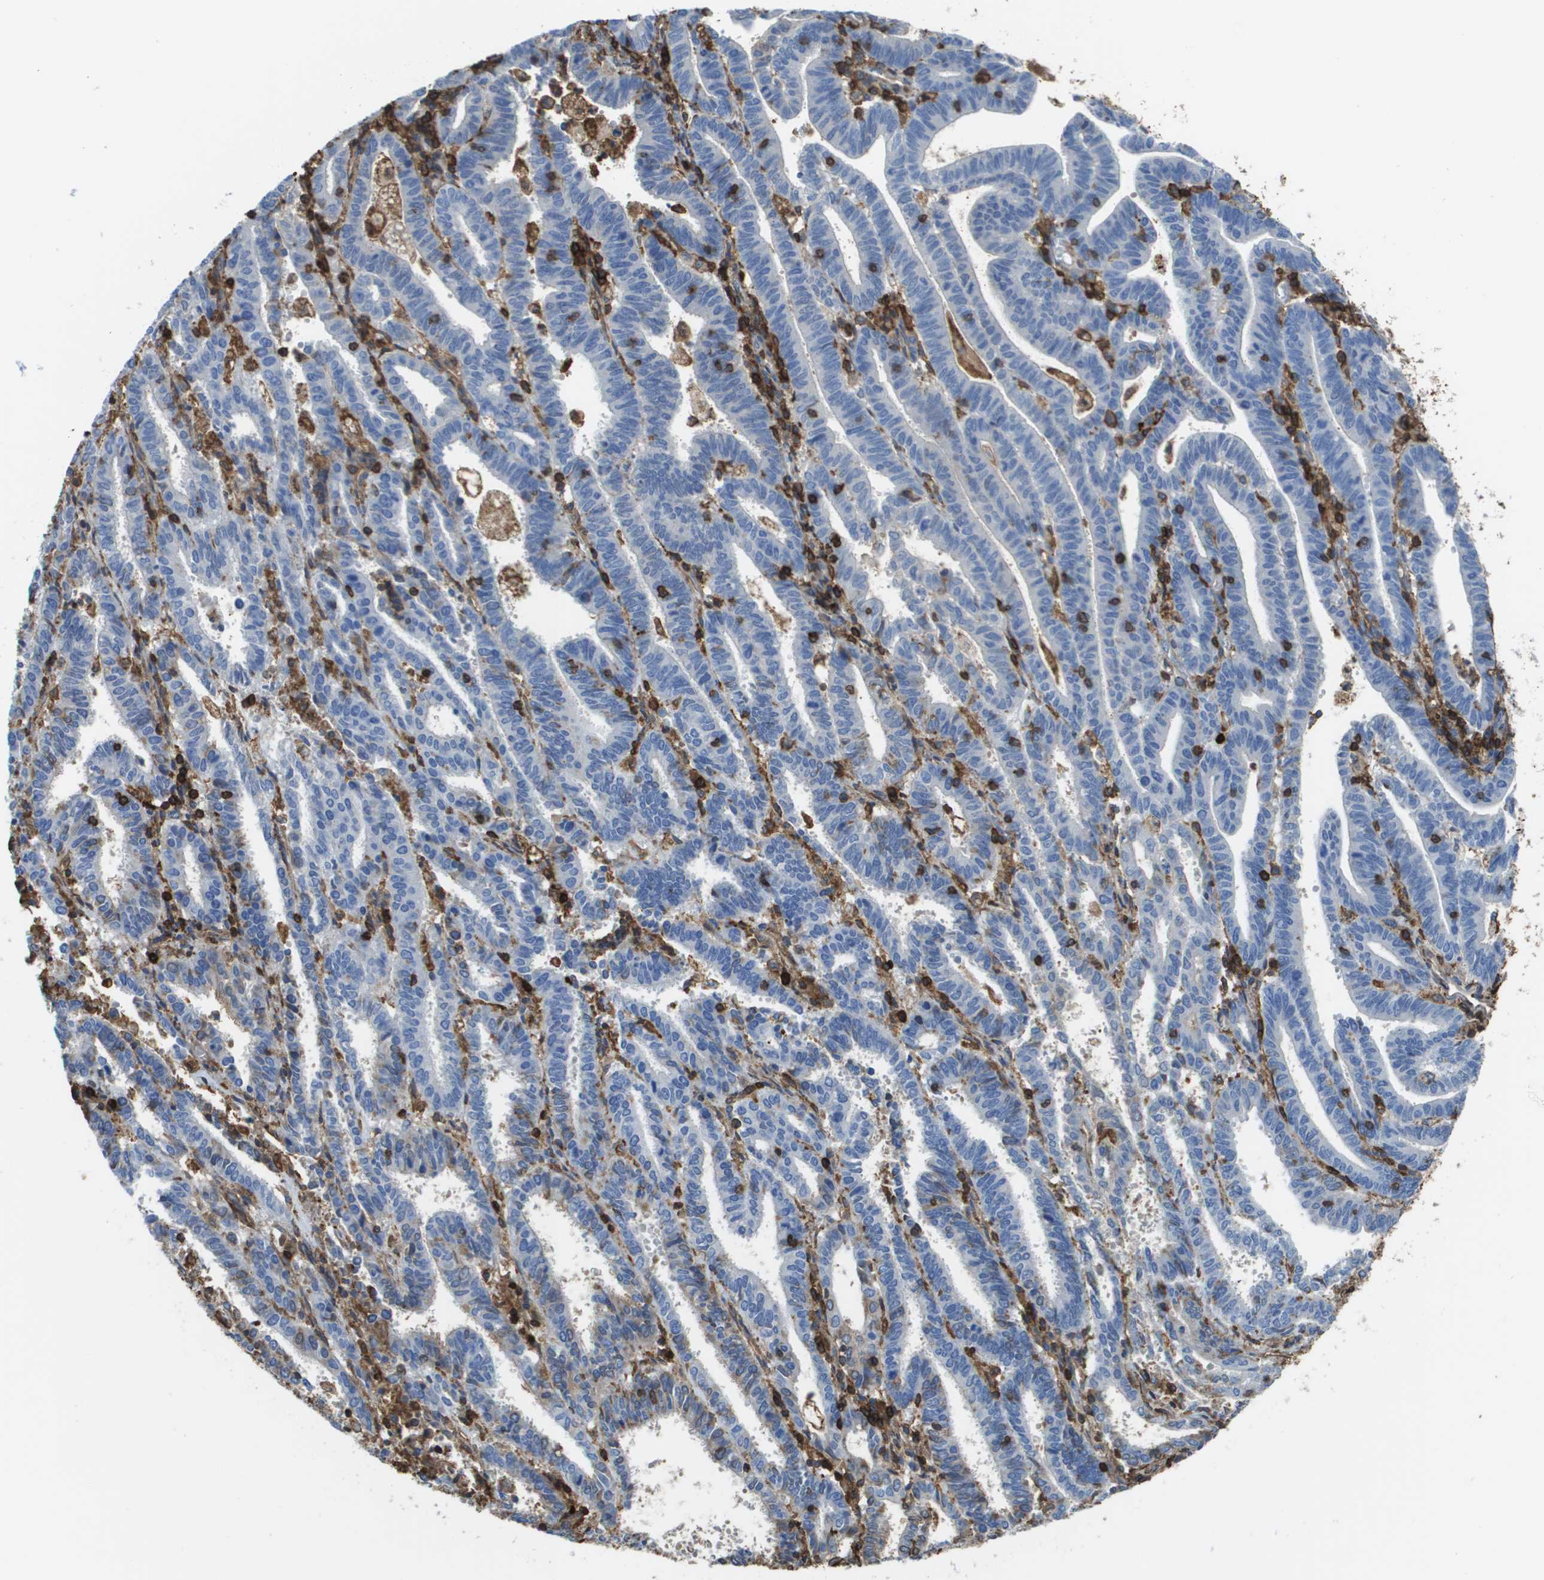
{"staining": {"intensity": "negative", "quantity": "none", "location": "none"}, "tissue": "endometrial cancer", "cell_type": "Tumor cells", "image_type": "cancer", "snomed": [{"axis": "morphology", "description": "Adenocarcinoma, NOS"}, {"axis": "topography", "description": "Uterus"}], "caption": "Adenocarcinoma (endometrial) was stained to show a protein in brown. There is no significant positivity in tumor cells.", "gene": "PASK", "patient": {"sex": "female", "age": 83}}